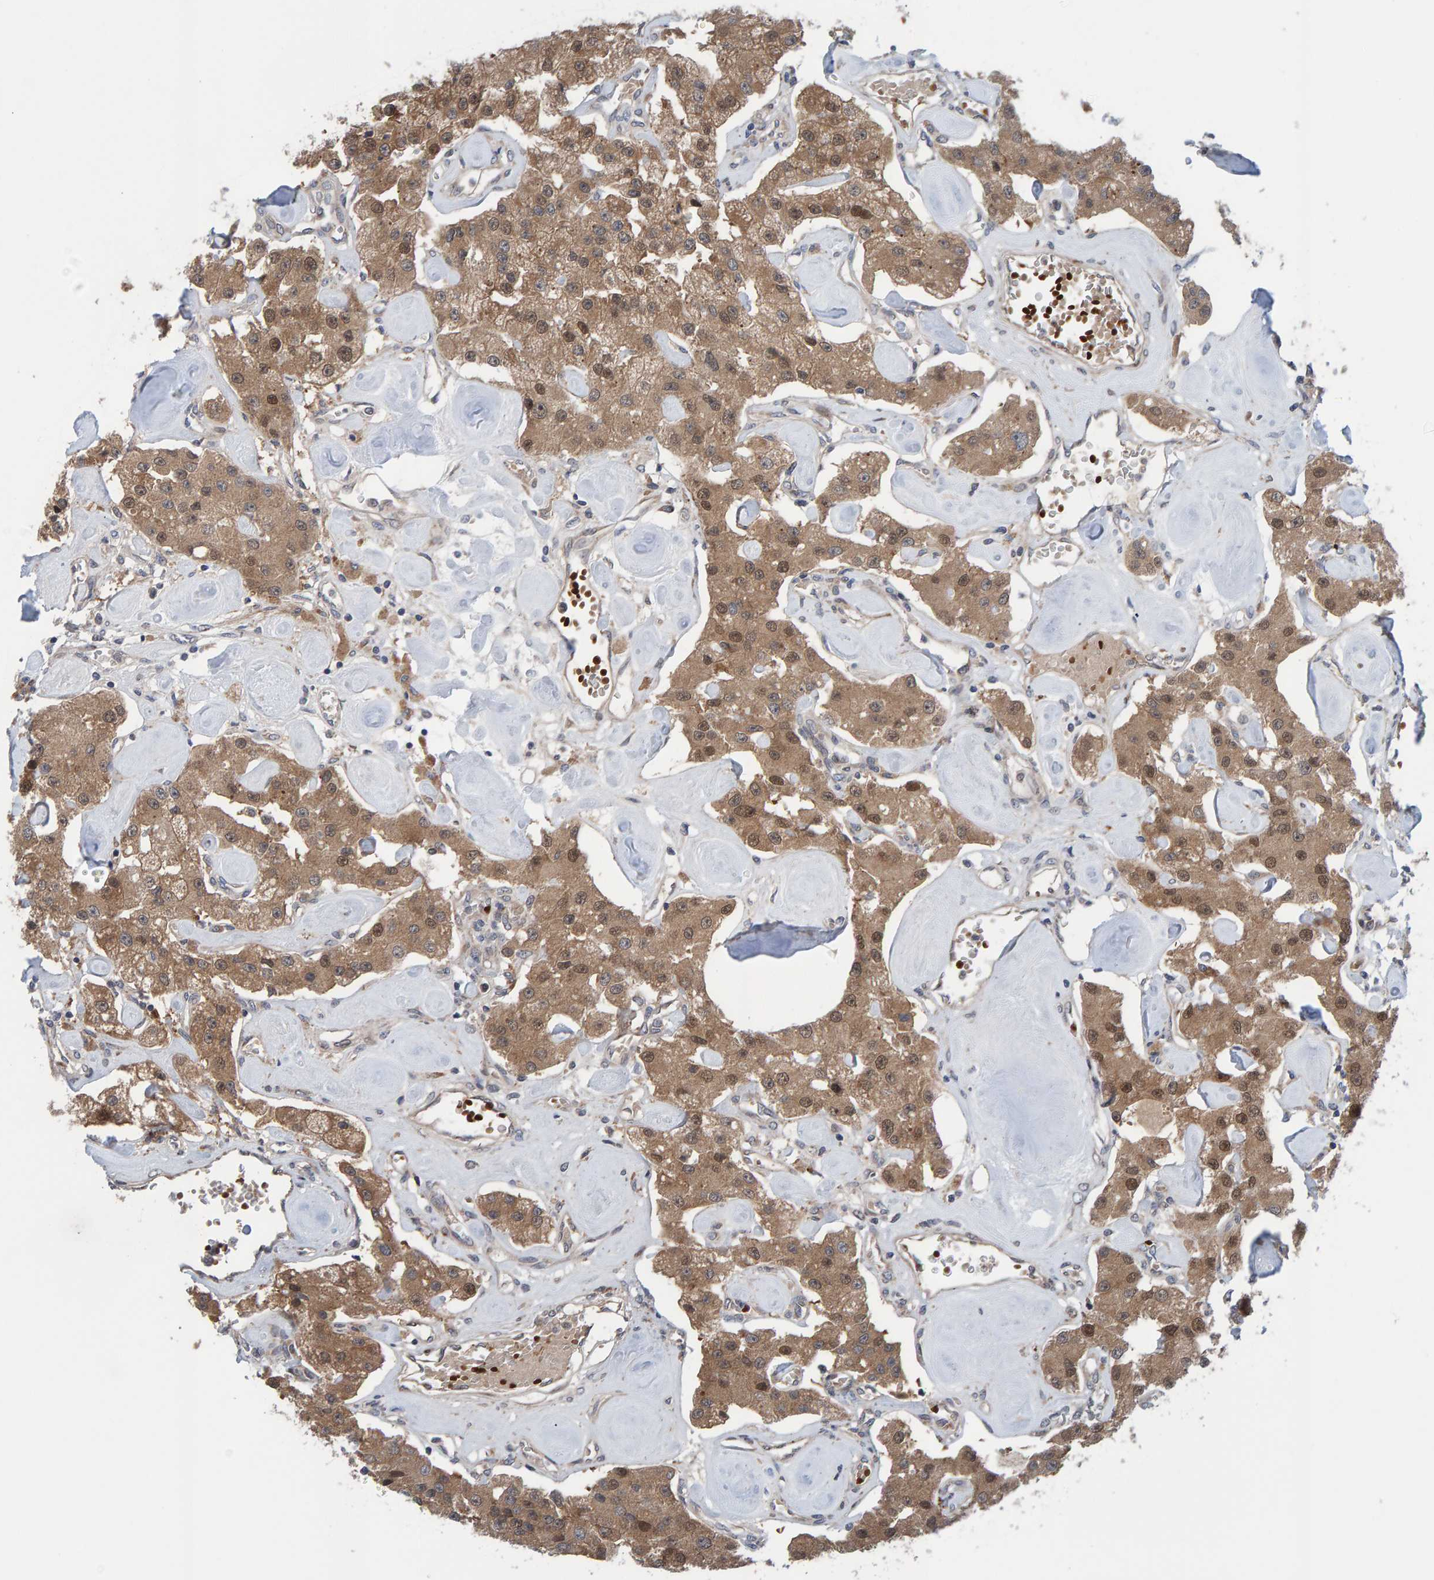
{"staining": {"intensity": "moderate", "quantity": ">75%", "location": "cytoplasmic/membranous,nuclear"}, "tissue": "carcinoid", "cell_type": "Tumor cells", "image_type": "cancer", "snomed": [{"axis": "morphology", "description": "Carcinoid, malignant, NOS"}, {"axis": "topography", "description": "Pancreas"}], "caption": "A medium amount of moderate cytoplasmic/membranous and nuclear staining is seen in about >75% of tumor cells in malignant carcinoid tissue.", "gene": "MFSD6L", "patient": {"sex": "male", "age": 41}}